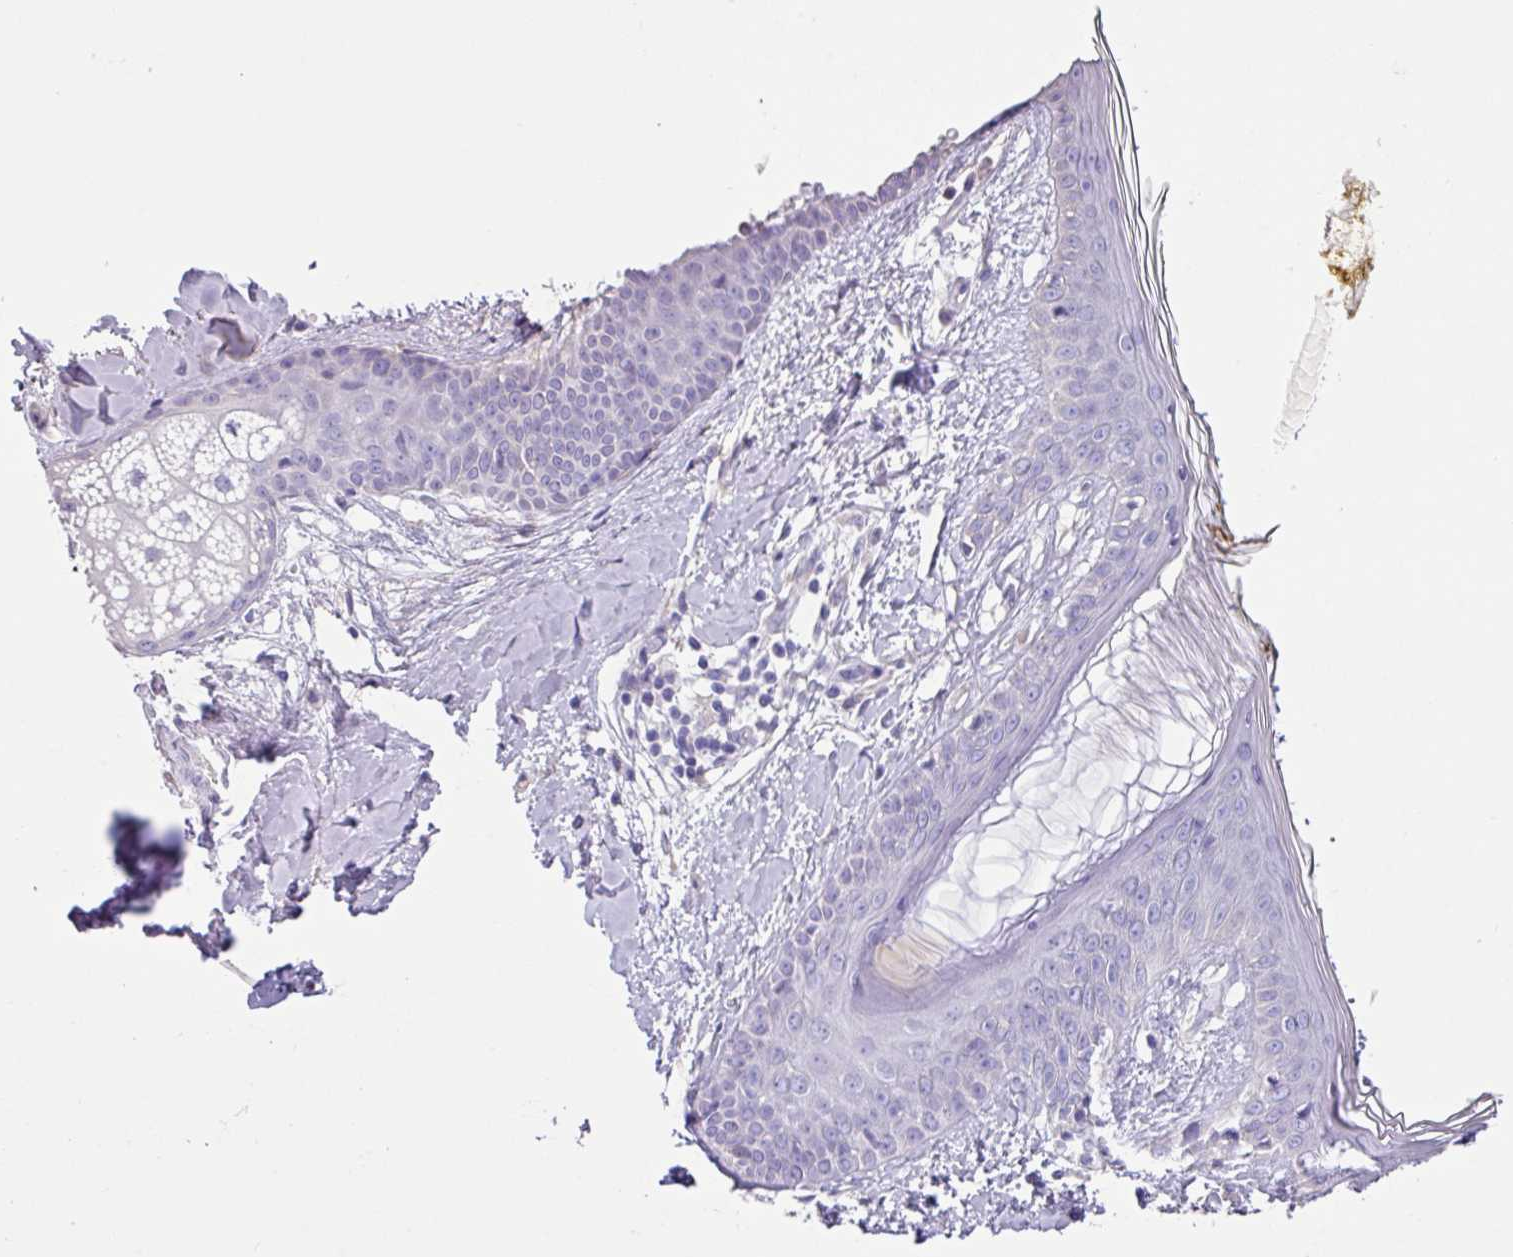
{"staining": {"intensity": "negative", "quantity": "none", "location": "none"}, "tissue": "skin", "cell_type": "Fibroblasts", "image_type": "normal", "snomed": [{"axis": "morphology", "description": "Normal tissue, NOS"}, {"axis": "topography", "description": "Skin"}], "caption": "Fibroblasts are negative for protein expression in unremarkable human skin.", "gene": "ZG16", "patient": {"sex": "female", "age": 34}}